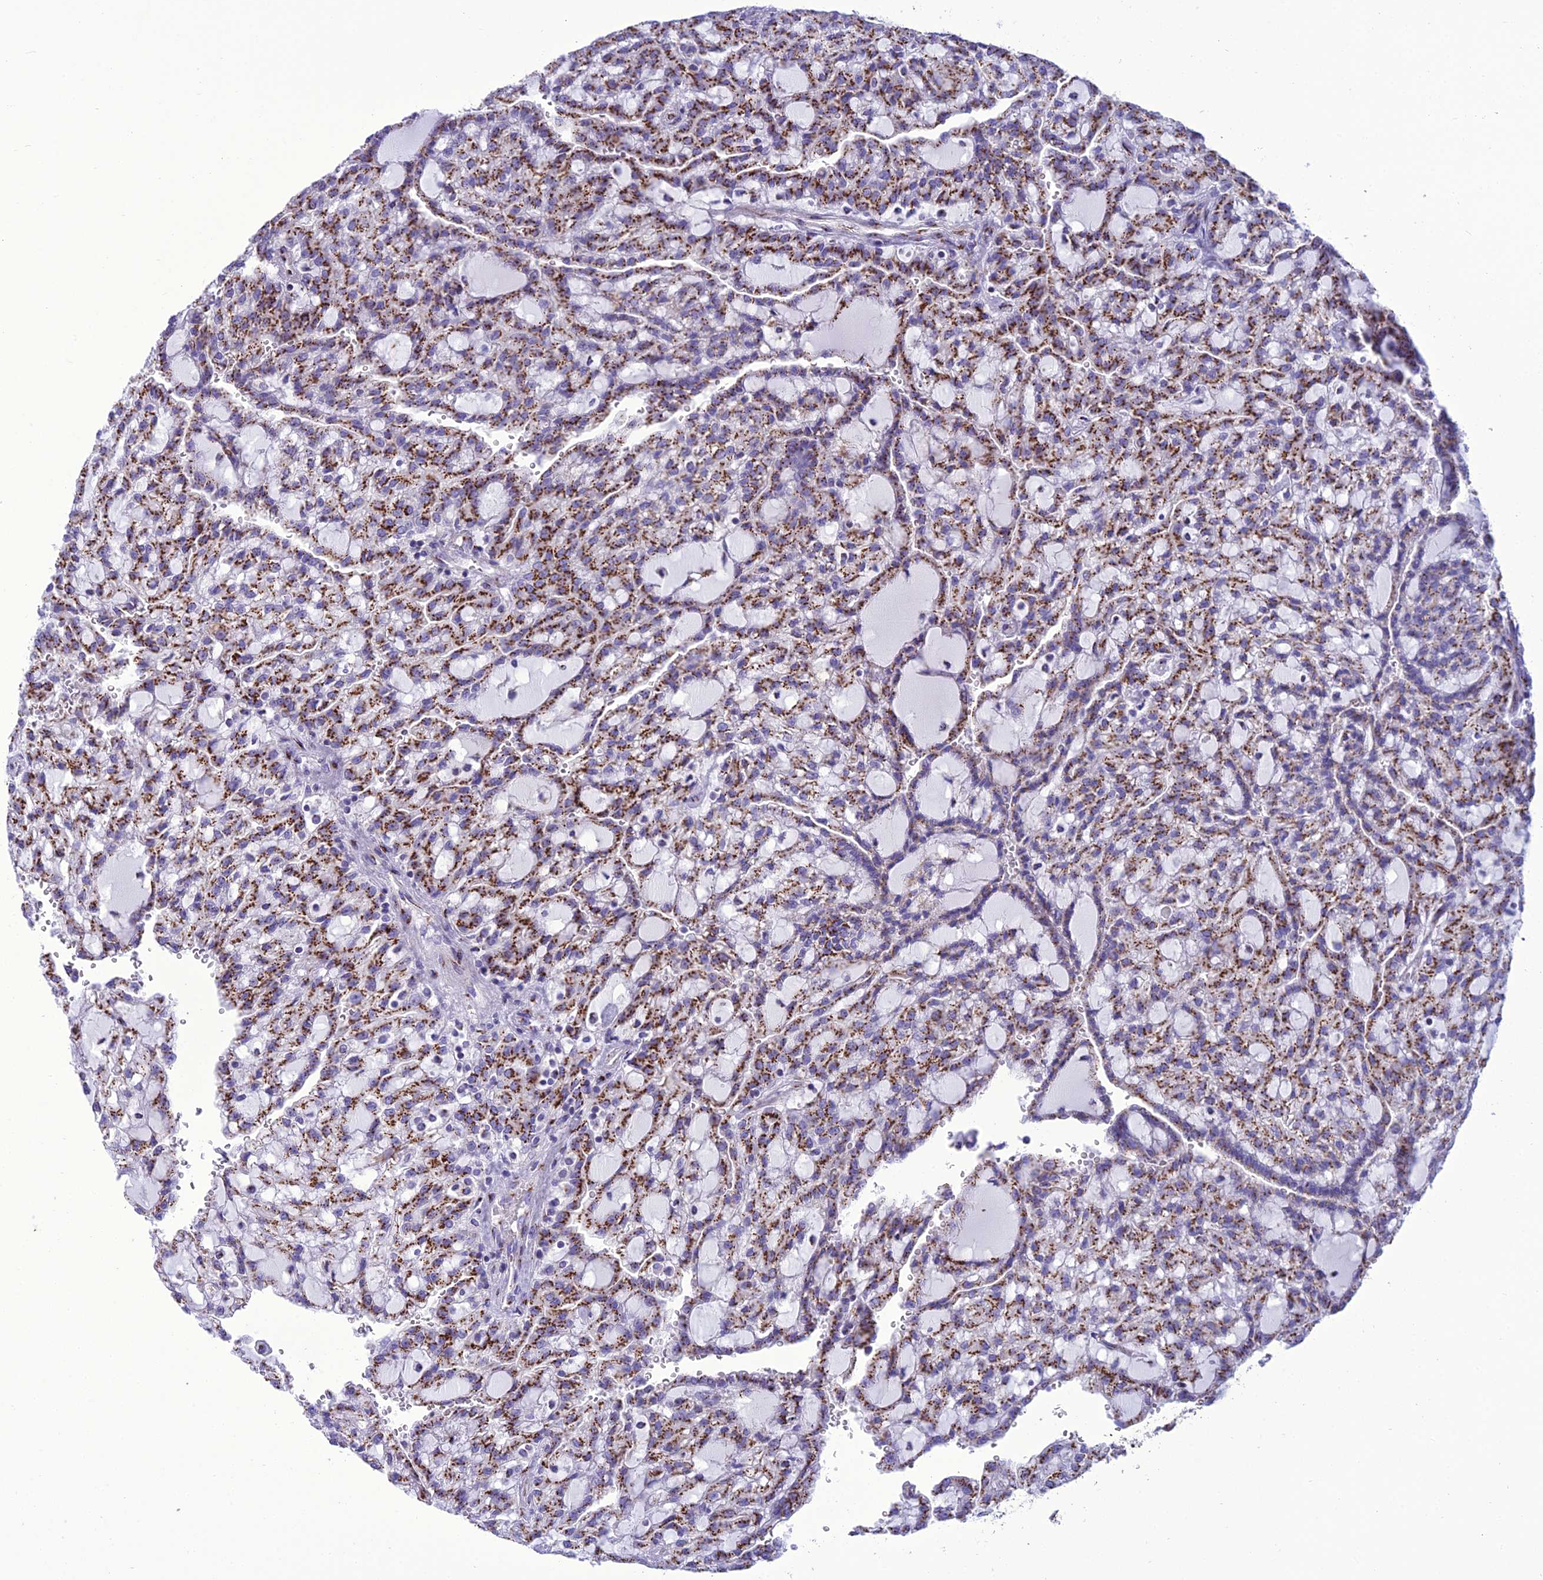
{"staining": {"intensity": "strong", "quantity": ">75%", "location": "cytoplasmic/membranous"}, "tissue": "renal cancer", "cell_type": "Tumor cells", "image_type": "cancer", "snomed": [{"axis": "morphology", "description": "Adenocarcinoma, NOS"}, {"axis": "topography", "description": "Kidney"}], "caption": "Immunohistochemistry (IHC) (DAB) staining of renal adenocarcinoma exhibits strong cytoplasmic/membranous protein positivity in about >75% of tumor cells.", "gene": "GOLM2", "patient": {"sex": "male", "age": 63}}